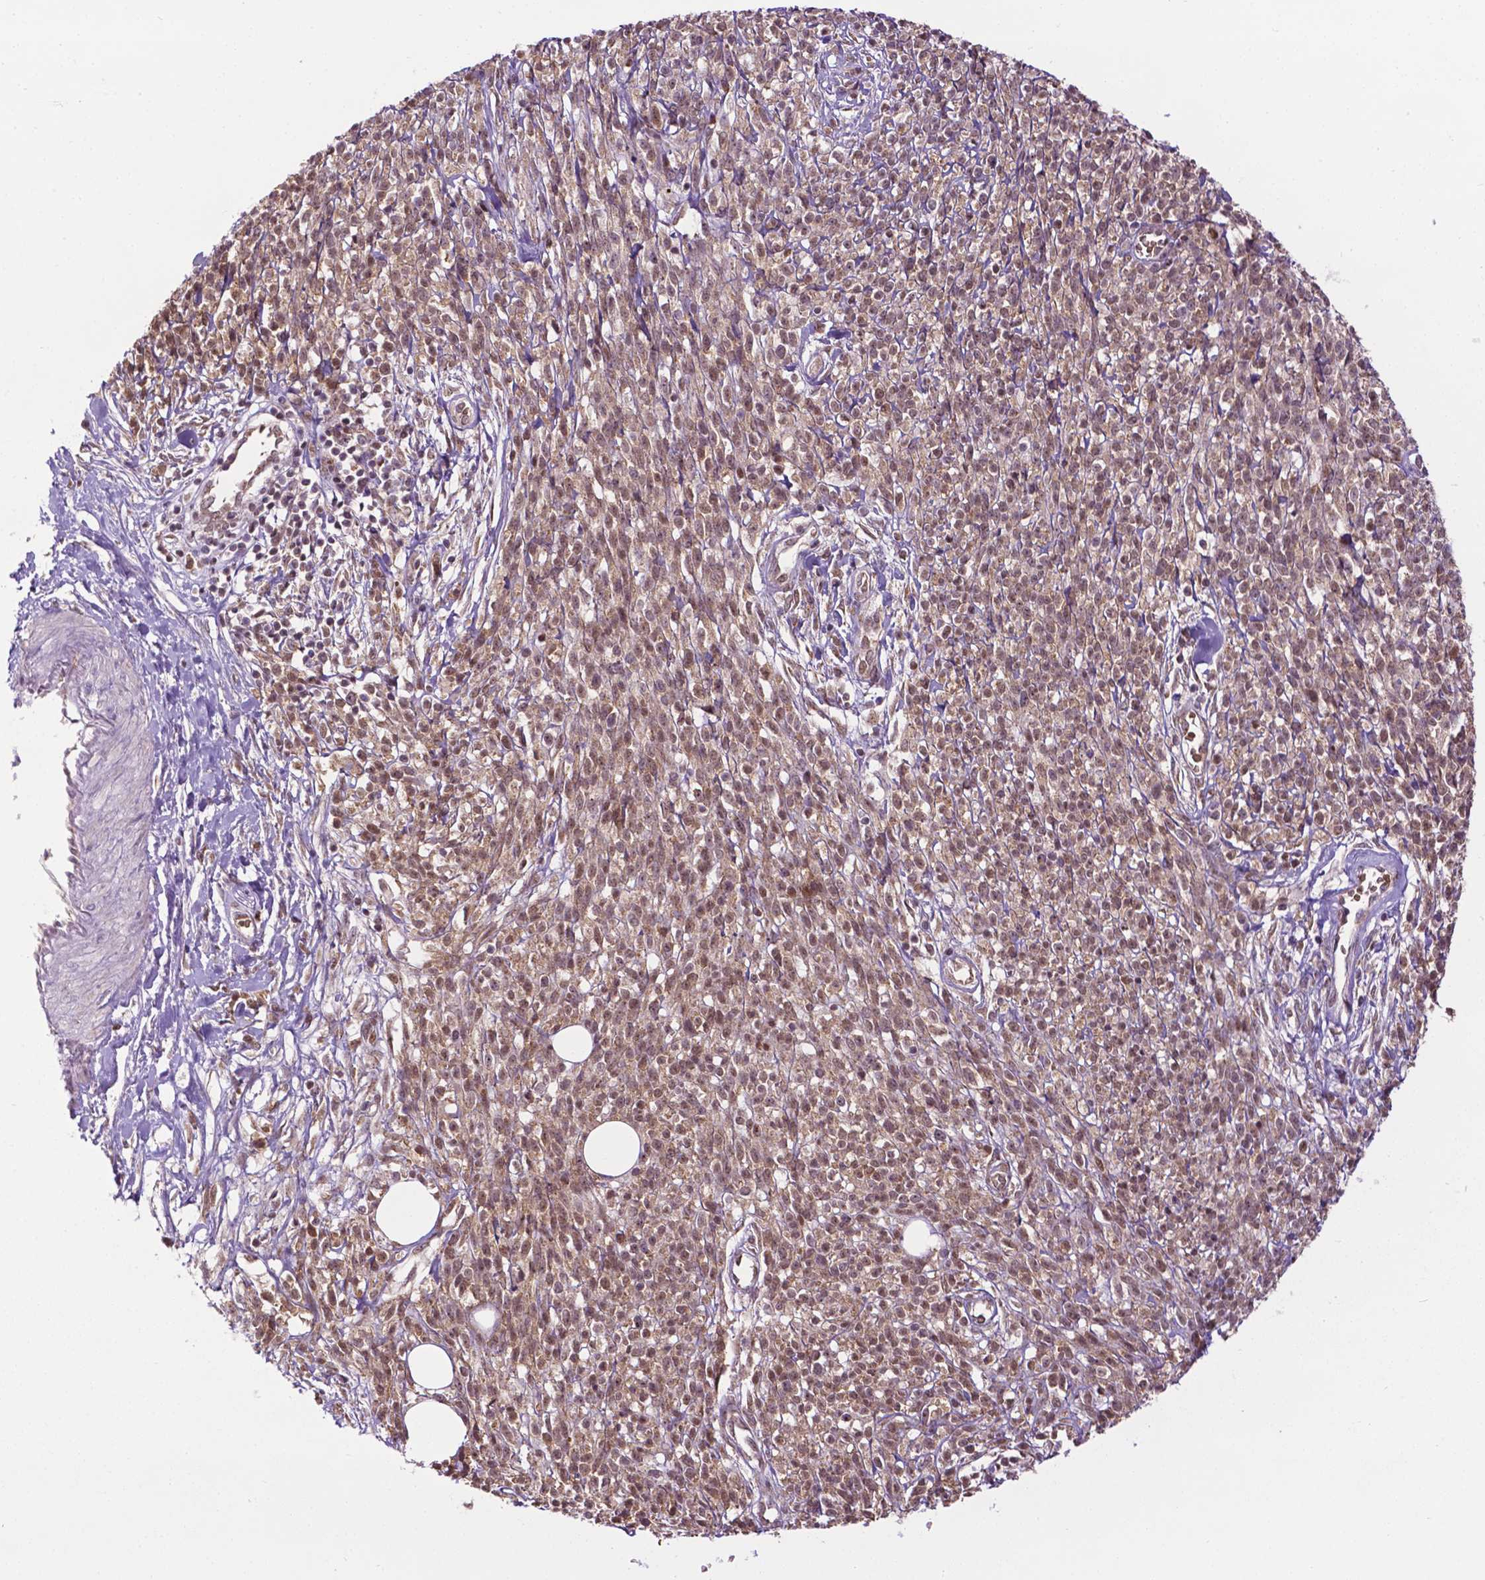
{"staining": {"intensity": "weak", "quantity": ">75%", "location": "nuclear"}, "tissue": "melanoma", "cell_type": "Tumor cells", "image_type": "cancer", "snomed": [{"axis": "morphology", "description": "Malignant melanoma, NOS"}, {"axis": "topography", "description": "Skin"}, {"axis": "topography", "description": "Skin of trunk"}], "caption": "IHC (DAB (3,3'-diaminobenzidine)) staining of human malignant melanoma reveals weak nuclear protein expression in approximately >75% of tumor cells. The staining was performed using DAB (3,3'-diaminobenzidine) to visualize the protein expression in brown, while the nuclei were stained in blue with hematoxylin (Magnification: 20x).", "gene": "ZNF41", "patient": {"sex": "male", "age": 74}}